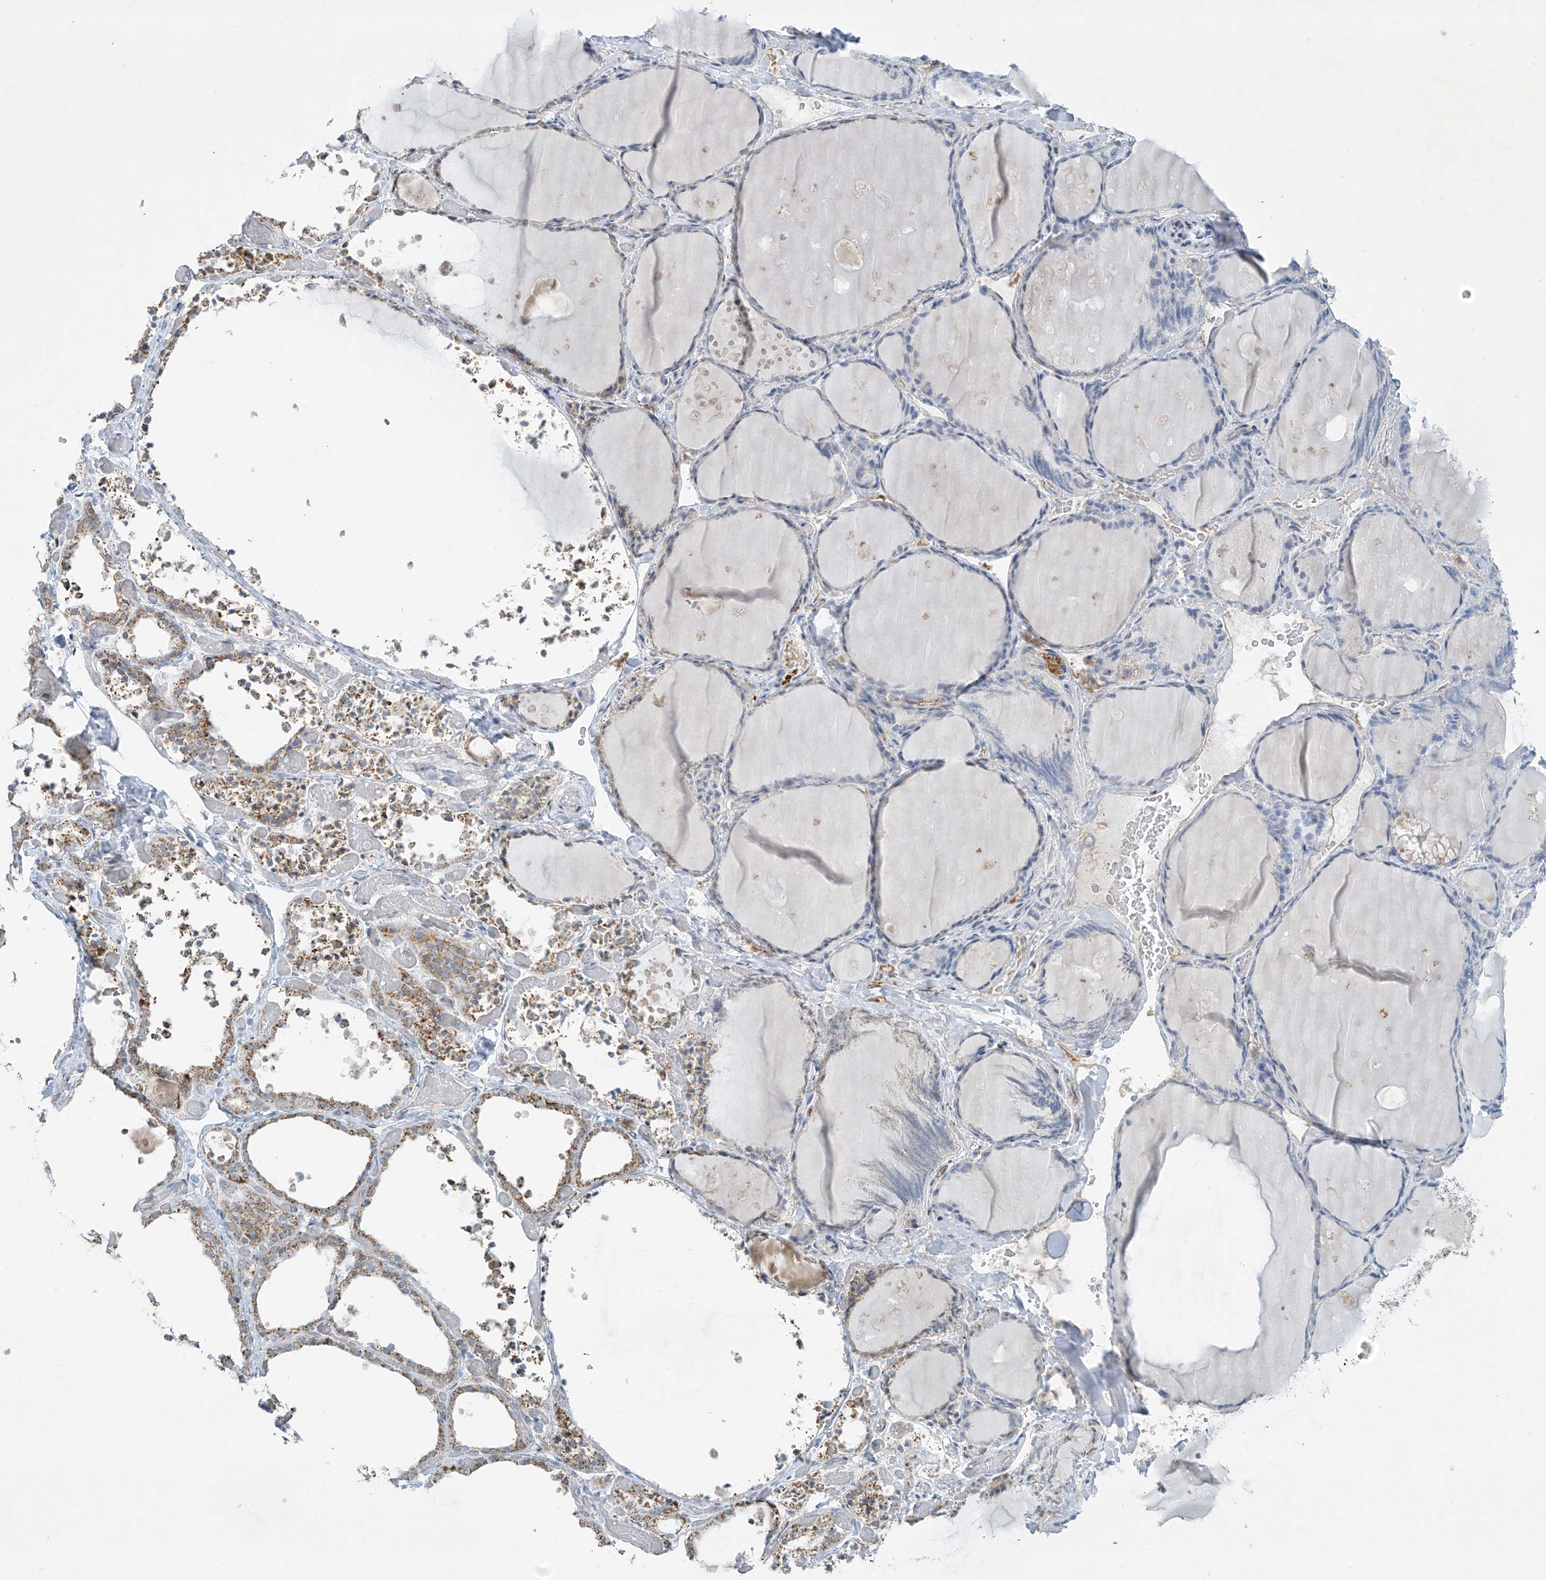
{"staining": {"intensity": "moderate", "quantity": "25%-75%", "location": "cytoplasmic/membranous"}, "tissue": "thyroid gland", "cell_type": "Glandular cells", "image_type": "normal", "snomed": [{"axis": "morphology", "description": "Normal tissue, NOS"}, {"axis": "topography", "description": "Thyroid gland"}], "caption": "Brown immunohistochemical staining in benign human thyroid gland exhibits moderate cytoplasmic/membranous positivity in approximately 25%-75% of glandular cells. (DAB (3,3'-diaminobenzidine) = brown stain, brightfield microscopy at high magnification).", "gene": "SMDT1", "patient": {"sex": "female", "age": 44}}